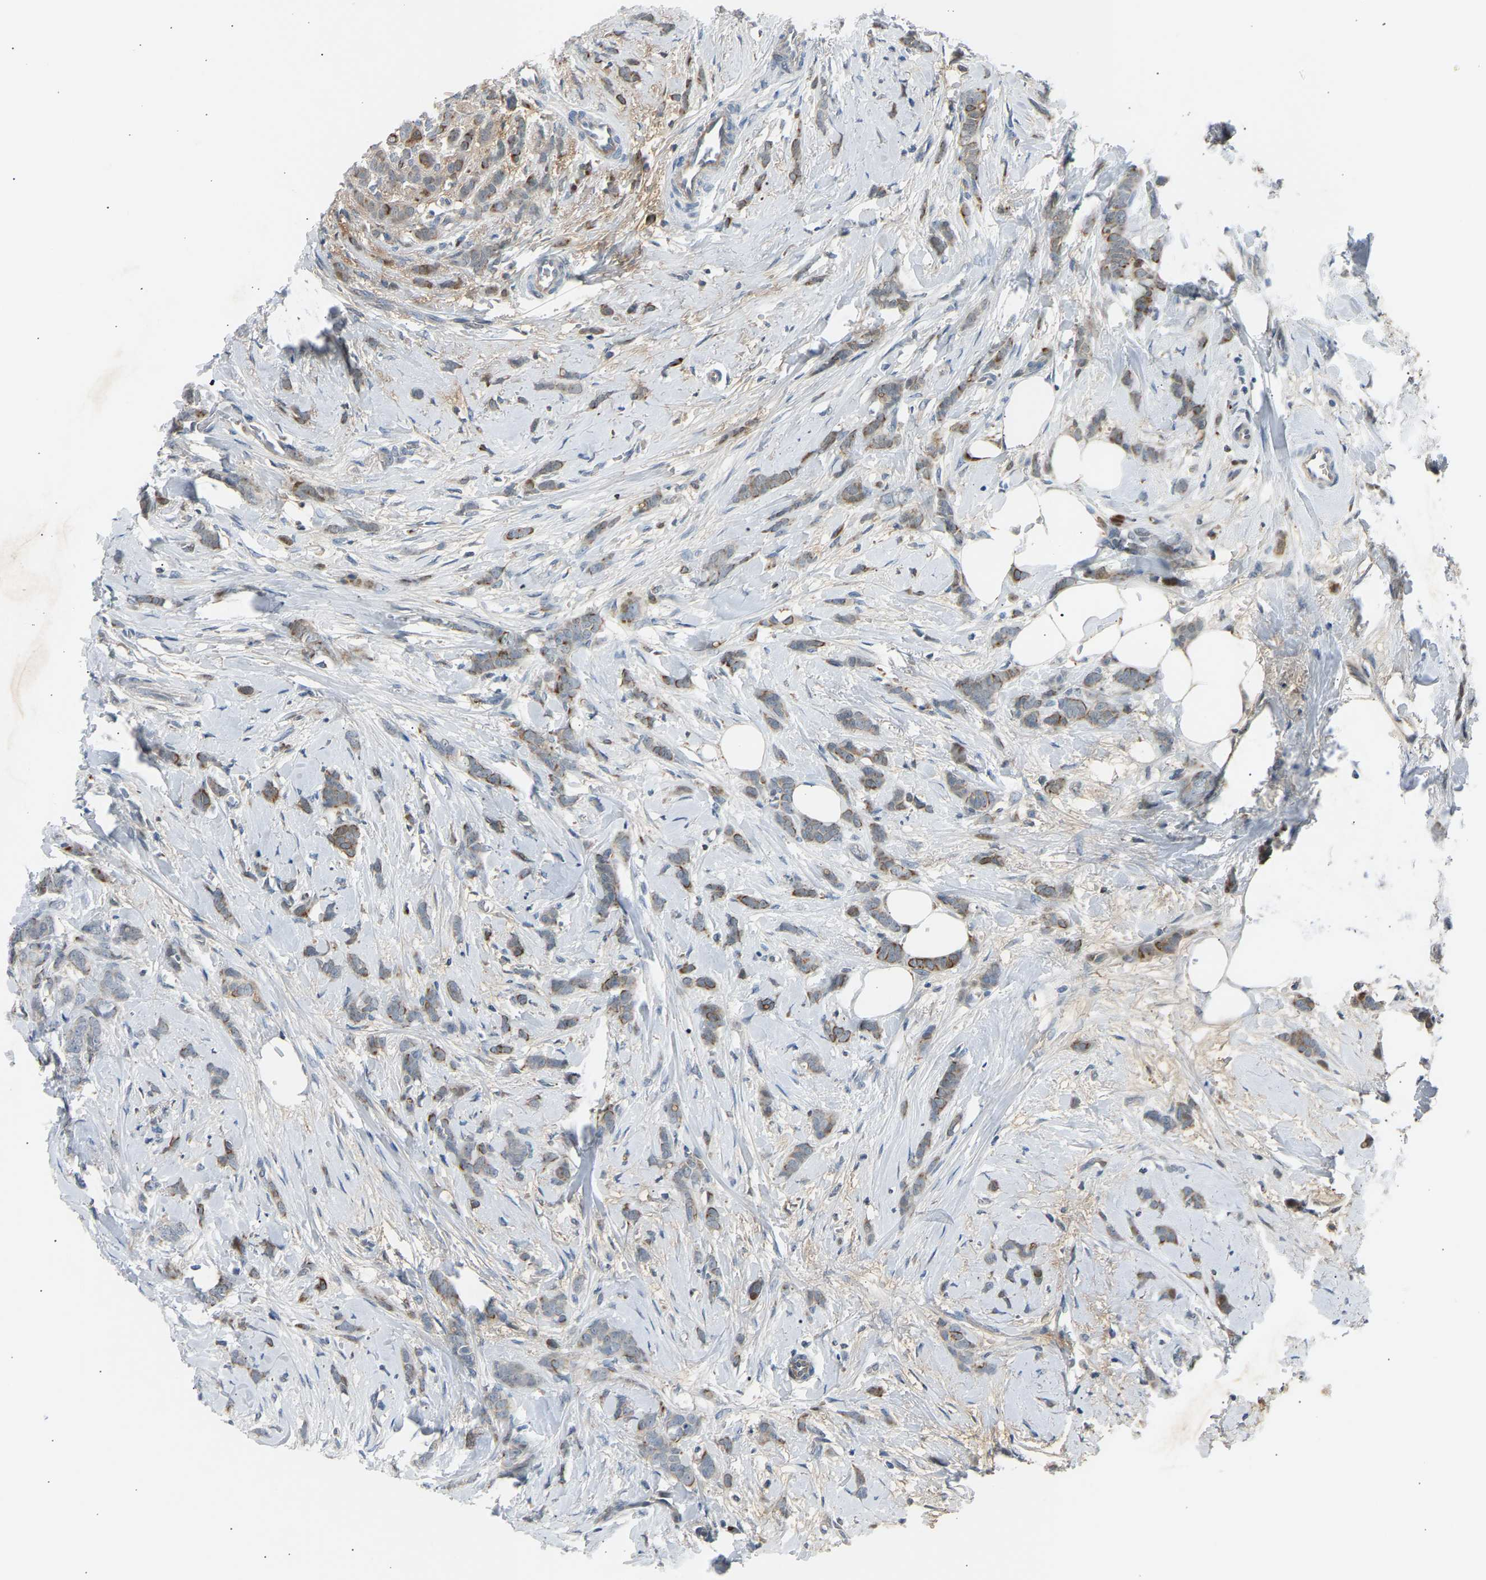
{"staining": {"intensity": "moderate", "quantity": ">75%", "location": "cytoplasmic/membranous"}, "tissue": "breast cancer", "cell_type": "Tumor cells", "image_type": "cancer", "snomed": [{"axis": "morphology", "description": "Lobular carcinoma, in situ"}, {"axis": "morphology", "description": "Lobular carcinoma"}, {"axis": "topography", "description": "Breast"}], "caption": "This is an image of IHC staining of breast lobular carcinoma in situ, which shows moderate staining in the cytoplasmic/membranous of tumor cells.", "gene": "VPS41", "patient": {"sex": "female", "age": 41}}